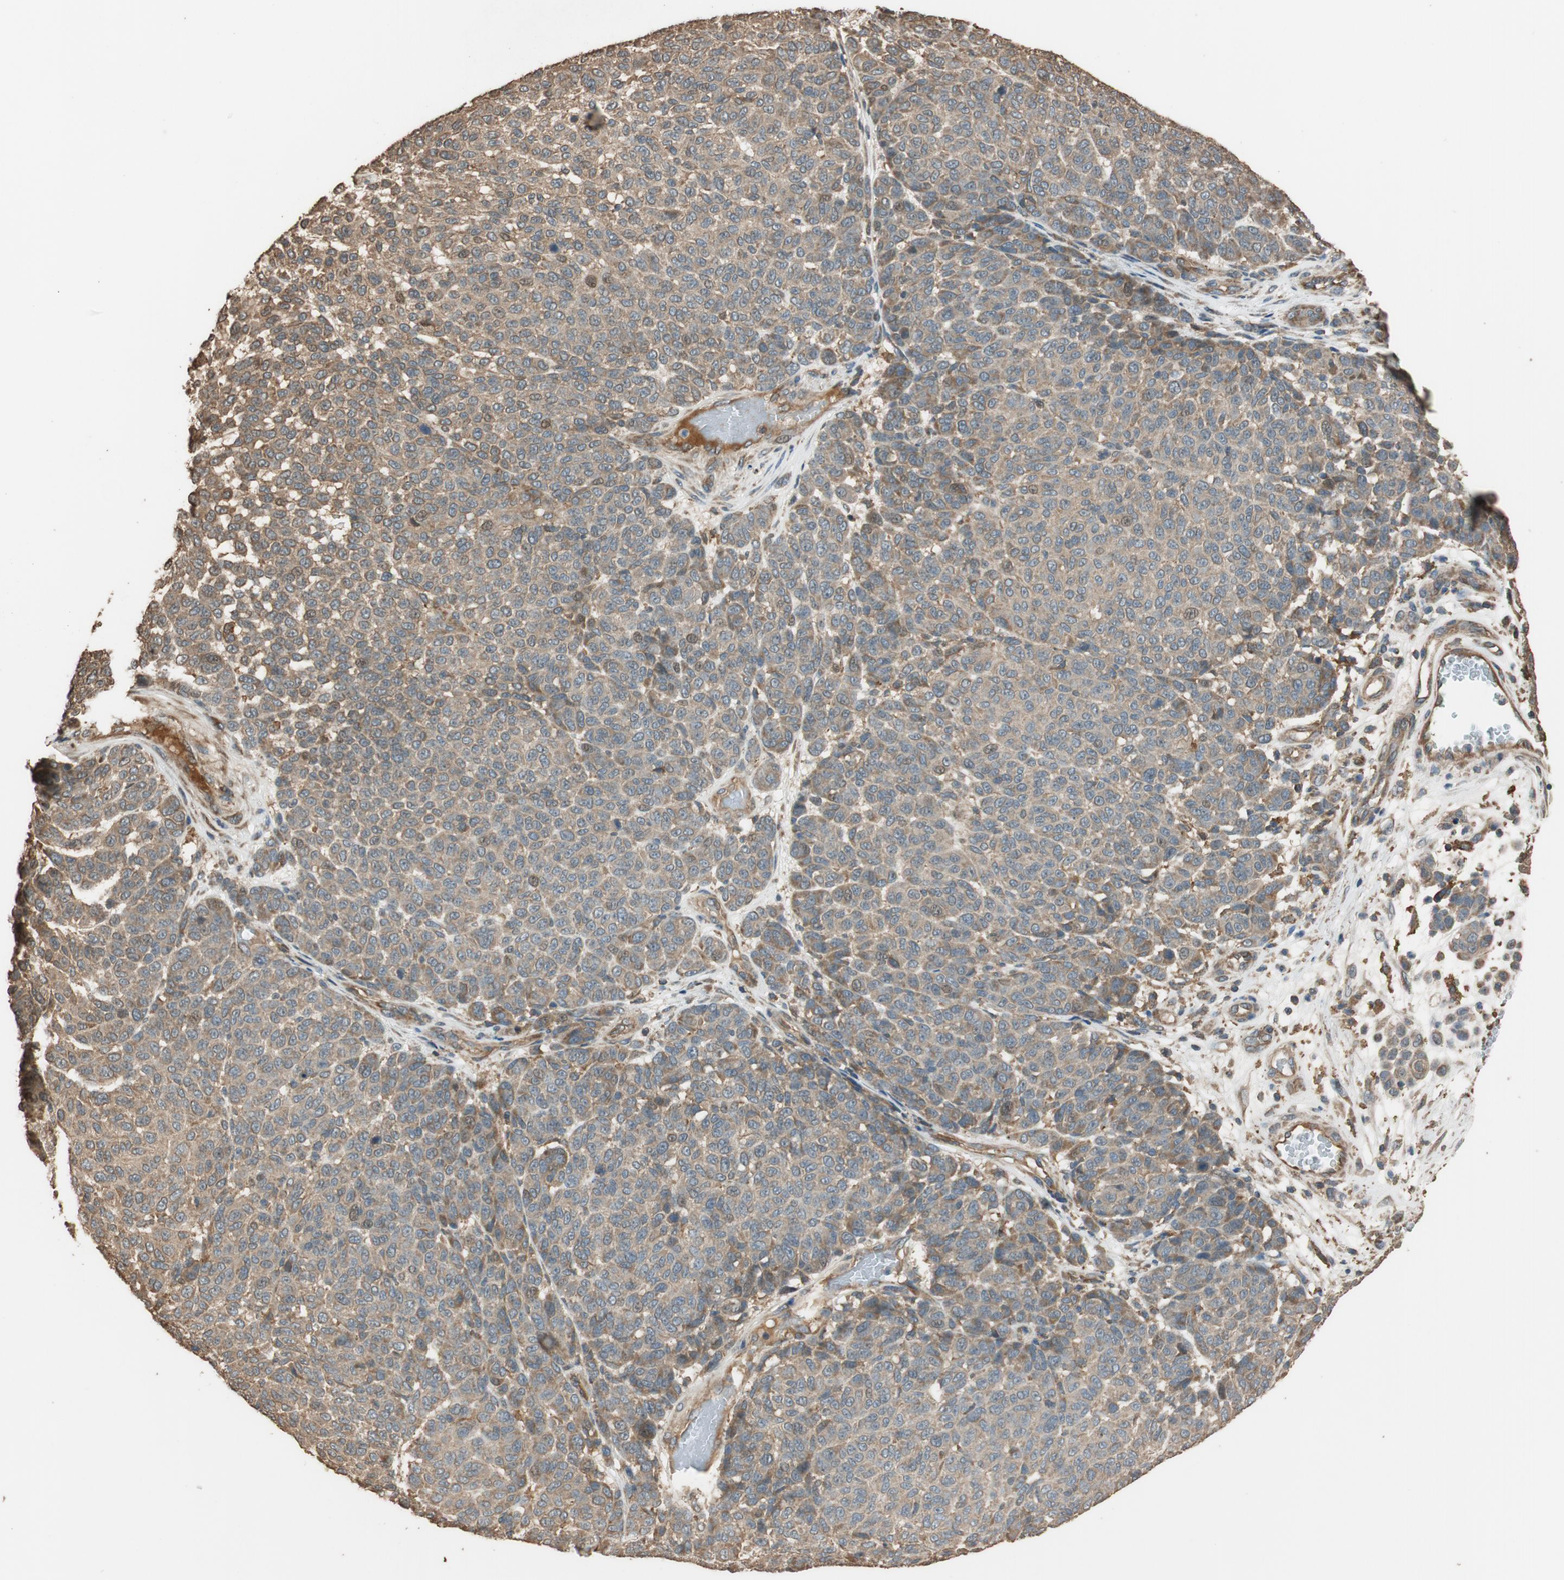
{"staining": {"intensity": "weak", "quantity": ">75%", "location": "cytoplasmic/membranous"}, "tissue": "melanoma", "cell_type": "Tumor cells", "image_type": "cancer", "snomed": [{"axis": "morphology", "description": "Malignant melanoma, NOS"}, {"axis": "topography", "description": "Skin"}], "caption": "Brown immunohistochemical staining in melanoma exhibits weak cytoplasmic/membranous positivity in about >75% of tumor cells.", "gene": "MST1R", "patient": {"sex": "male", "age": 59}}